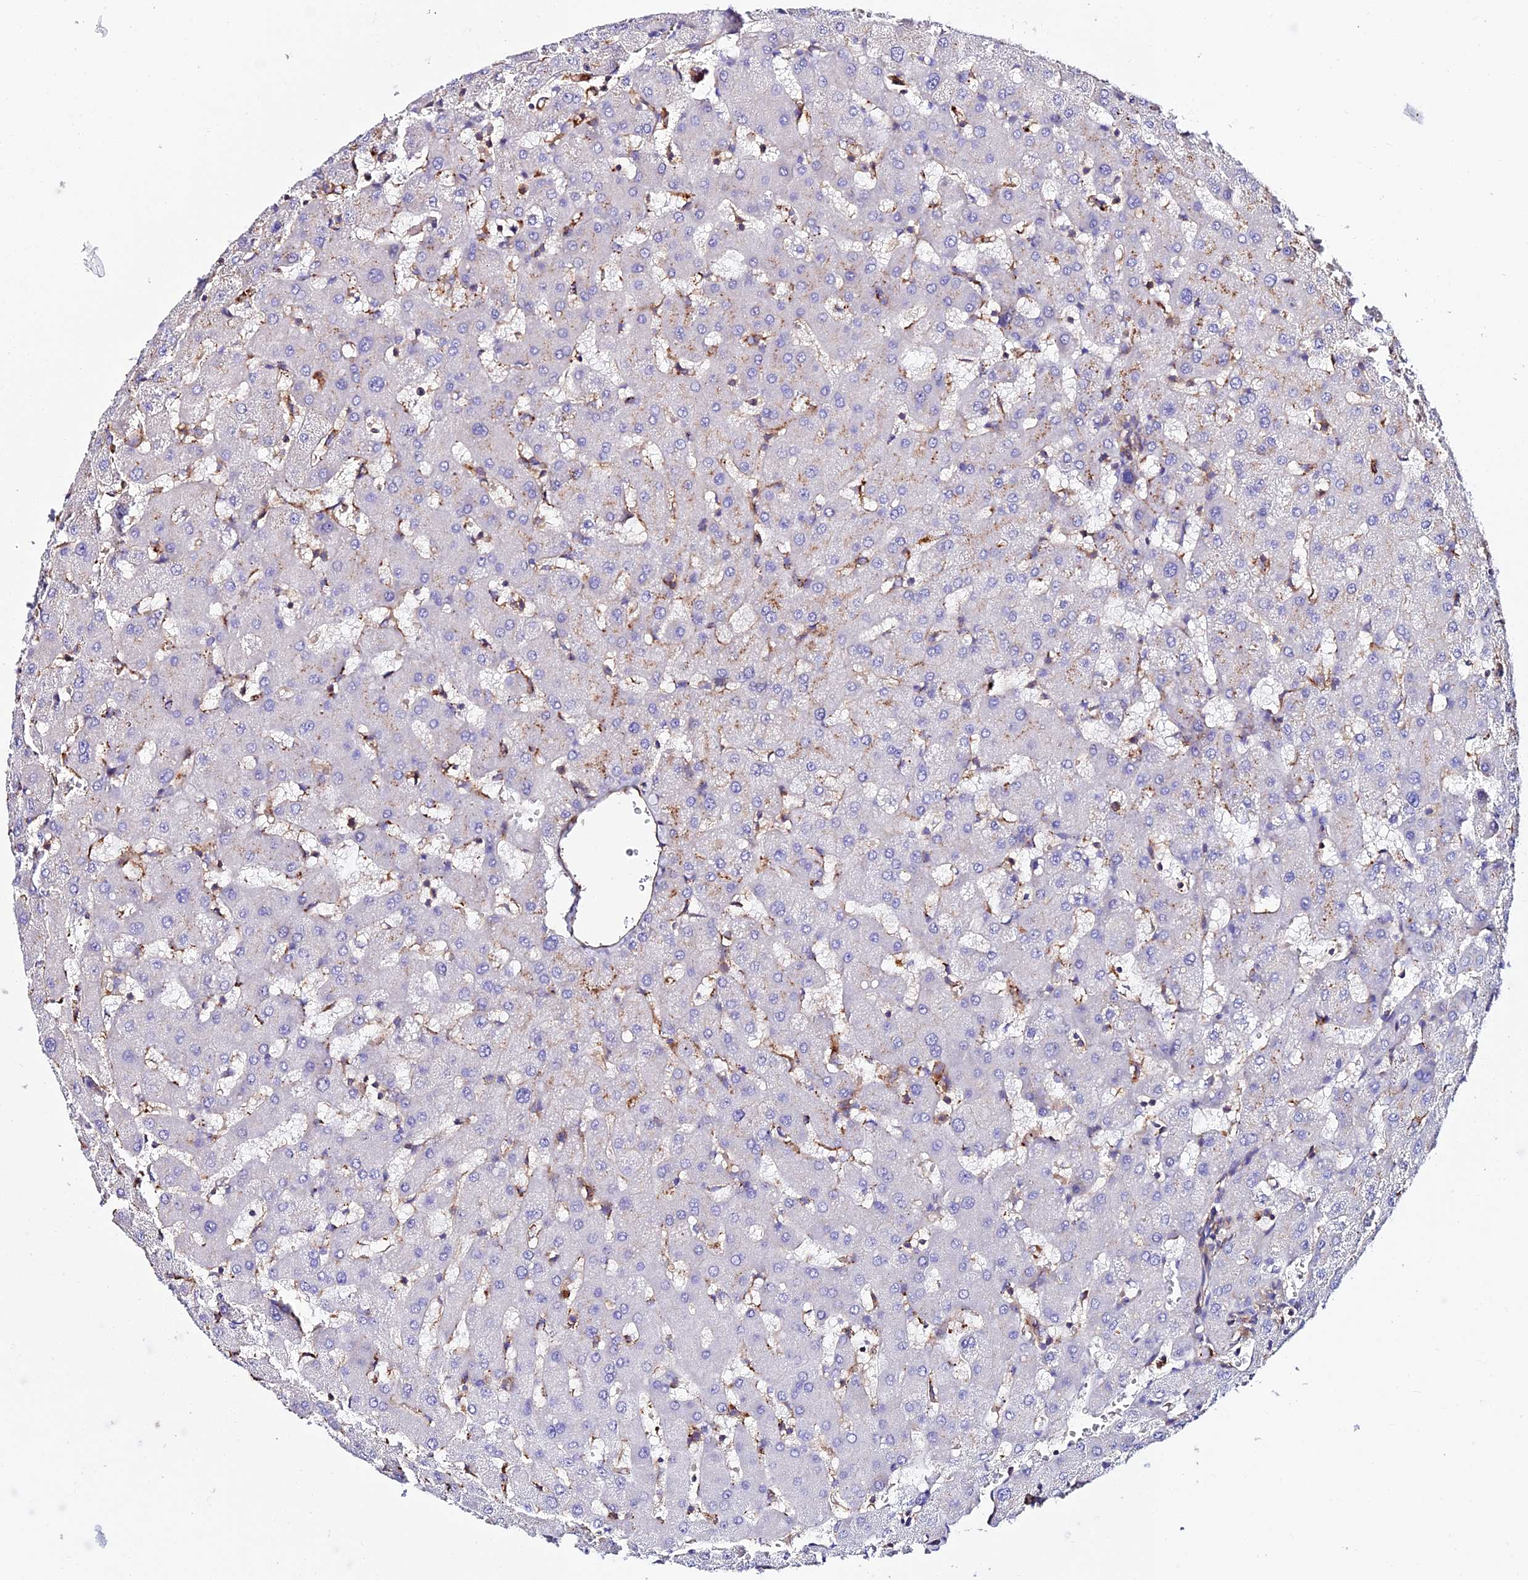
{"staining": {"intensity": "negative", "quantity": "none", "location": "none"}, "tissue": "liver", "cell_type": "Cholangiocytes", "image_type": "normal", "snomed": [{"axis": "morphology", "description": "Normal tissue, NOS"}, {"axis": "topography", "description": "Liver"}], "caption": "This is a histopathology image of immunohistochemistry (IHC) staining of normal liver, which shows no positivity in cholangiocytes.", "gene": "TRPV2", "patient": {"sex": "female", "age": 63}}